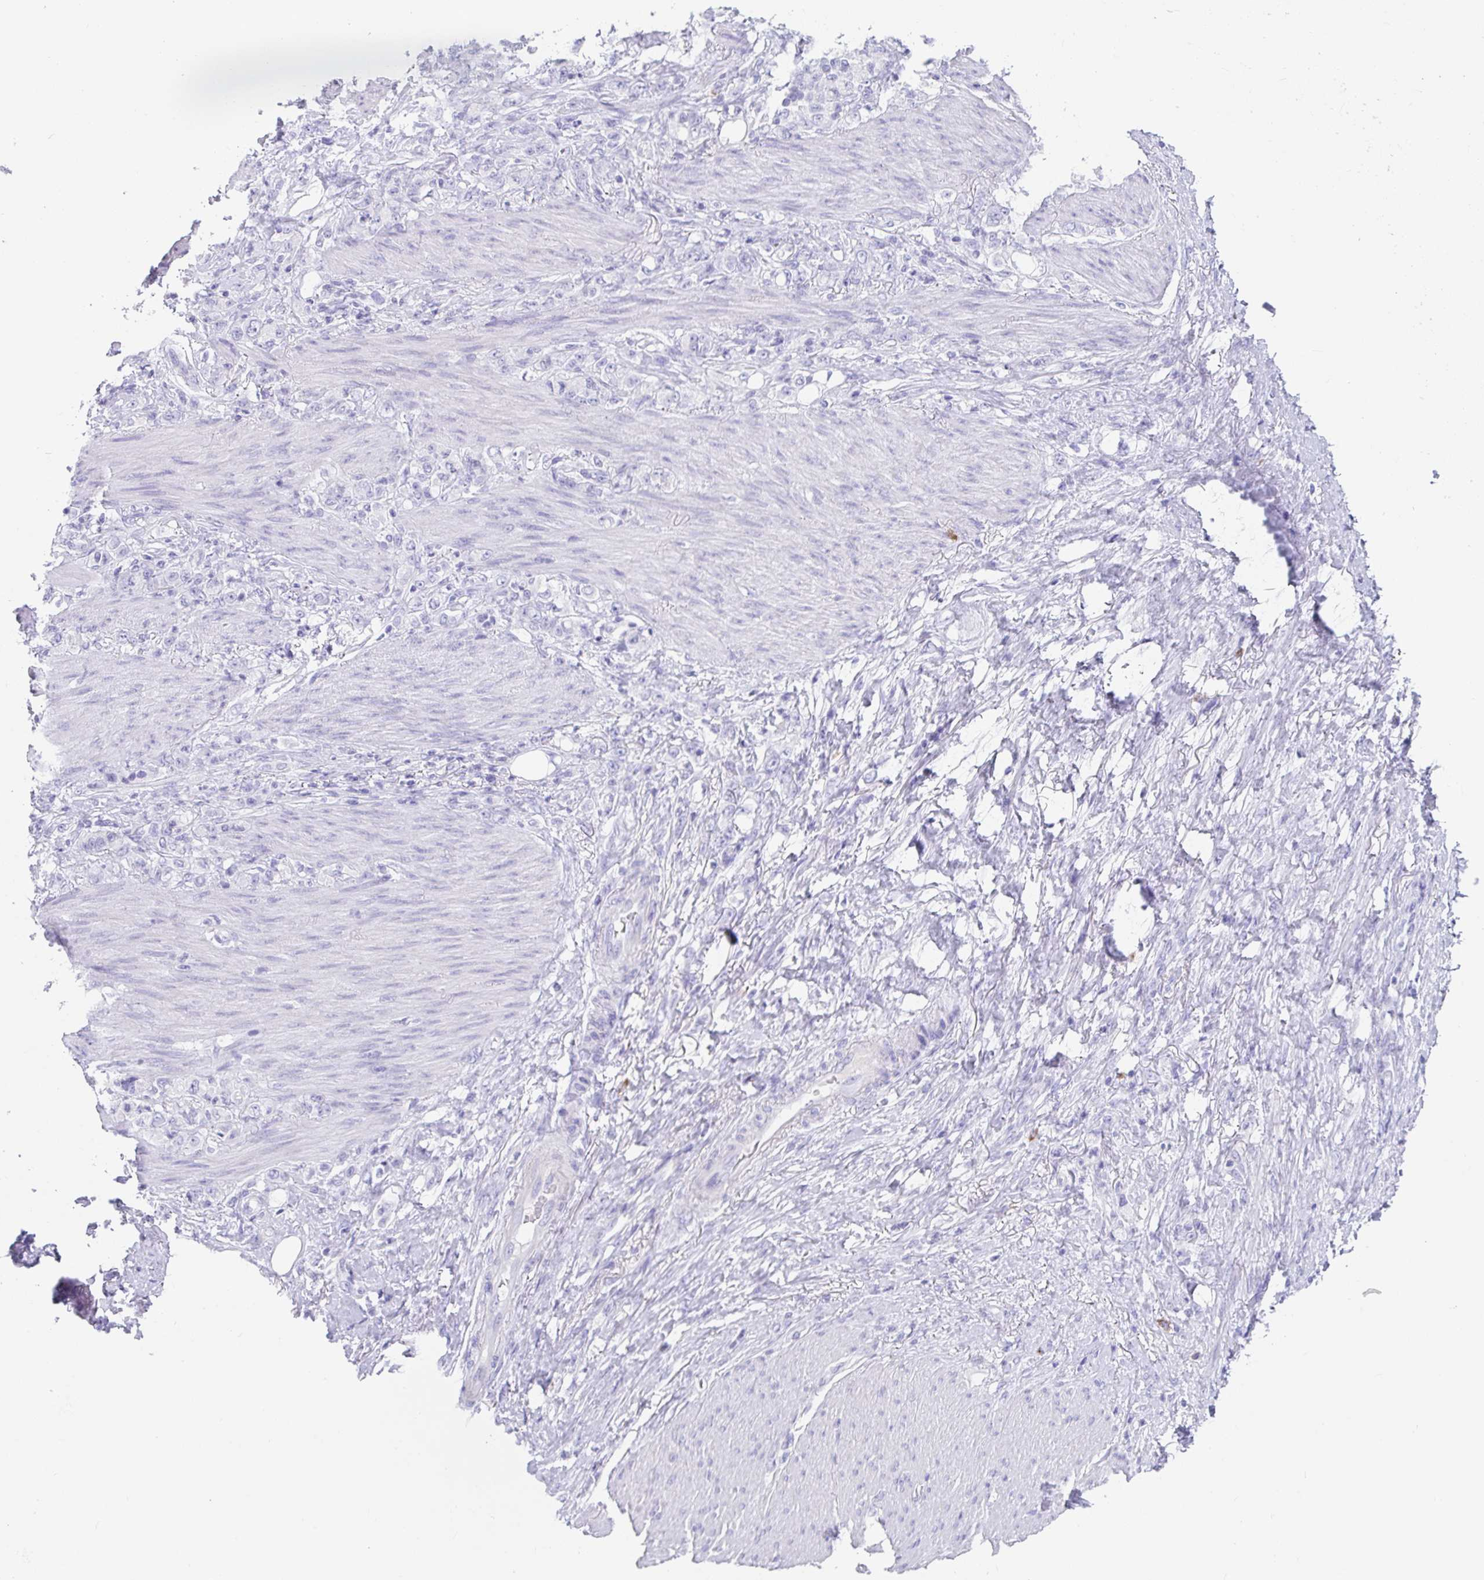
{"staining": {"intensity": "negative", "quantity": "none", "location": "none"}, "tissue": "stomach cancer", "cell_type": "Tumor cells", "image_type": "cancer", "snomed": [{"axis": "morphology", "description": "Normal tissue, NOS"}, {"axis": "morphology", "description": "Adenocarcinoma, NOS"}, {"axis": "topography", "description": "Stomach"}], "caption": "Immunohistochemistry image of human stomach cancer (adenocarcinoma) stained for a protein (brown), which demonstrates no staining in tumor cells. (DAB (3,3'-diaminobenzidine) immunohistochemistry, high magnification).", "gene": "PLA2G1B", "patient": {"sex": "female", "age": 79}}